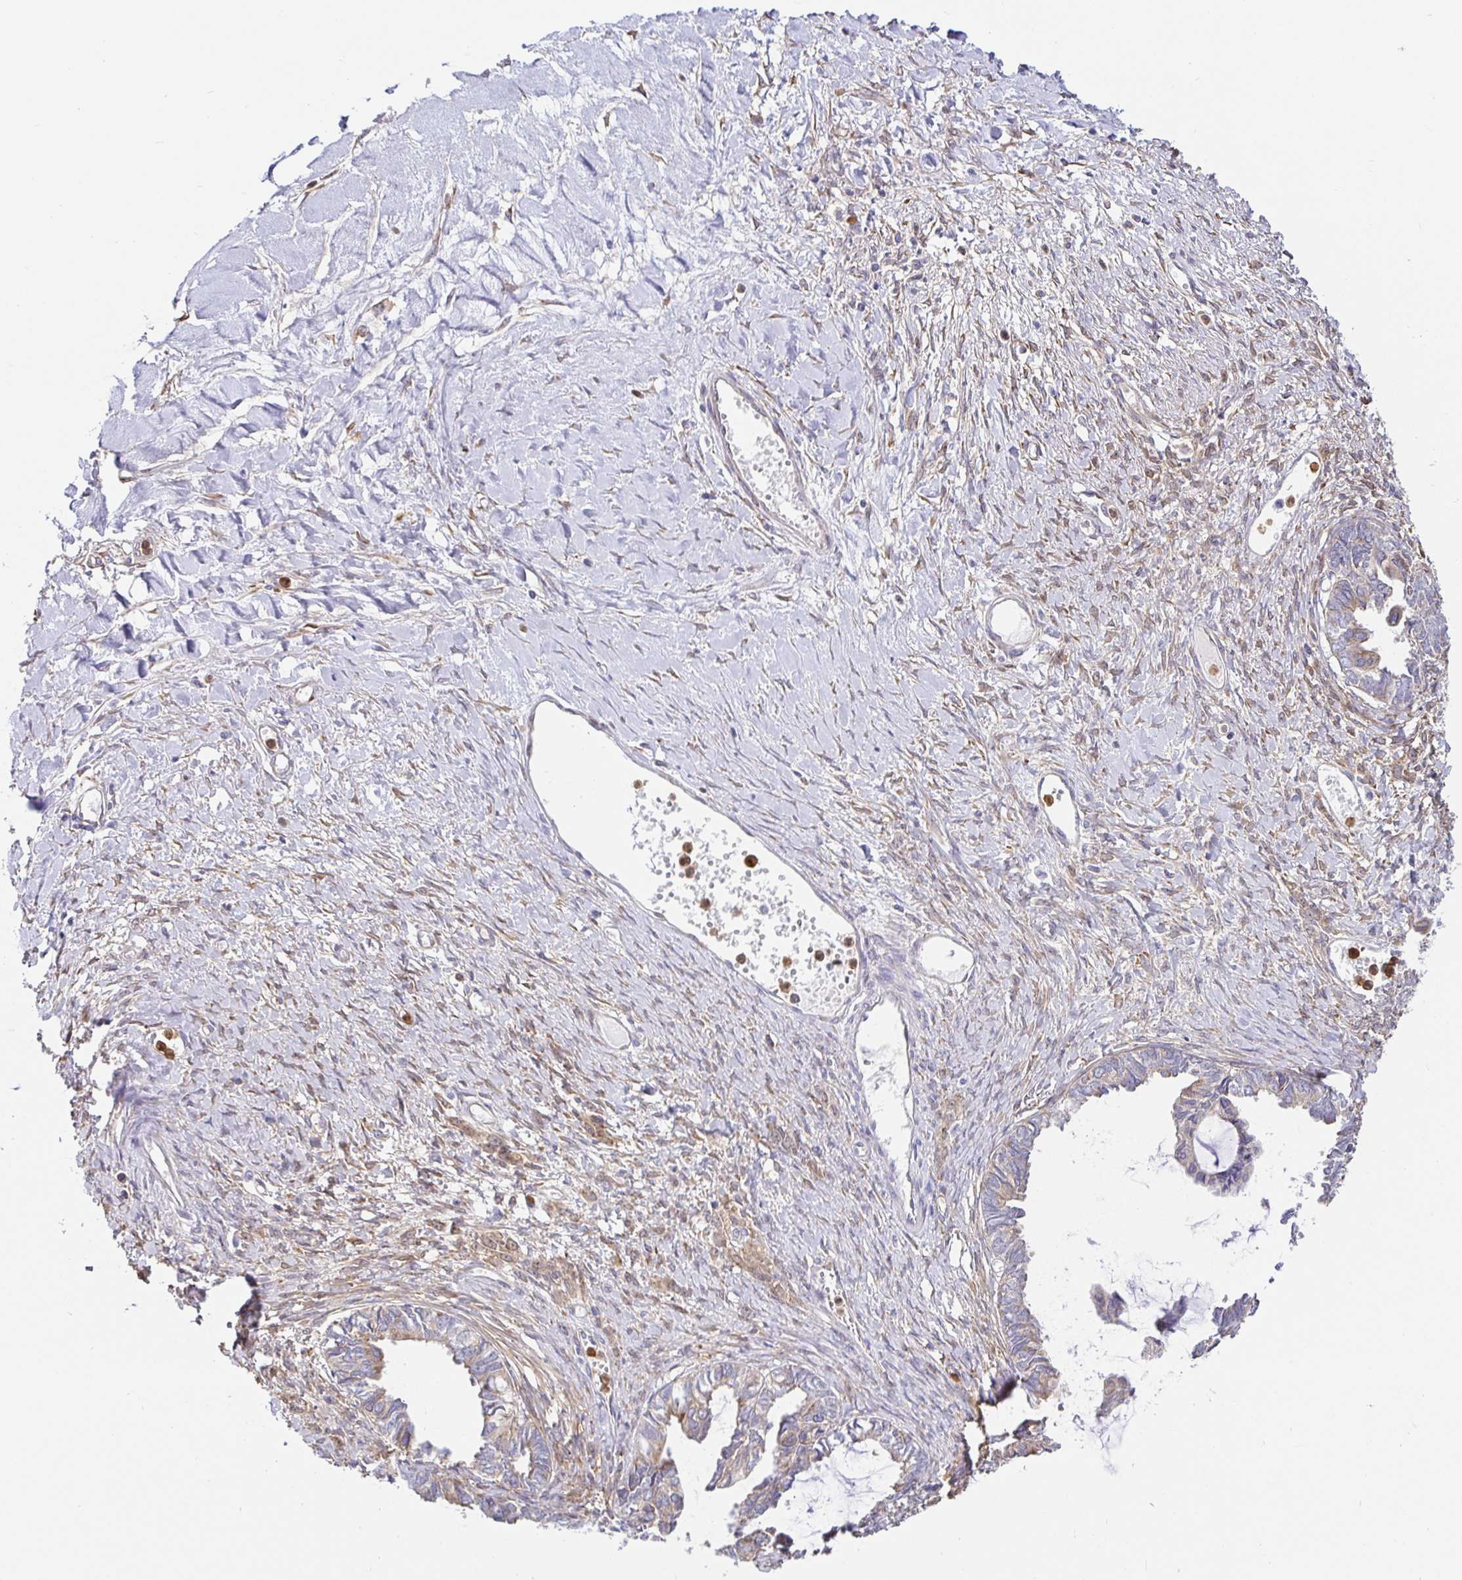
{"staining": {"intensity": "weak", "quantity": "<25%", "location": "cytoplasmic/membranous"}, "tissue": "ovarian cancer", "cell_type": "Tumor cells", "image_type": "cancer", "snomed": [{"axis": "morphology", "description": "Cystadenocarcinoma, mucinous, NOS"}, {"axis": "topography", "description": "Ovary"}], "caption": "A micrograph of human ovarian mucinous cystadenocarcinoma is negative for staining in tumor cells.", "gene": "PDPK1", "patient": {"sex": "female", "age": 61}}